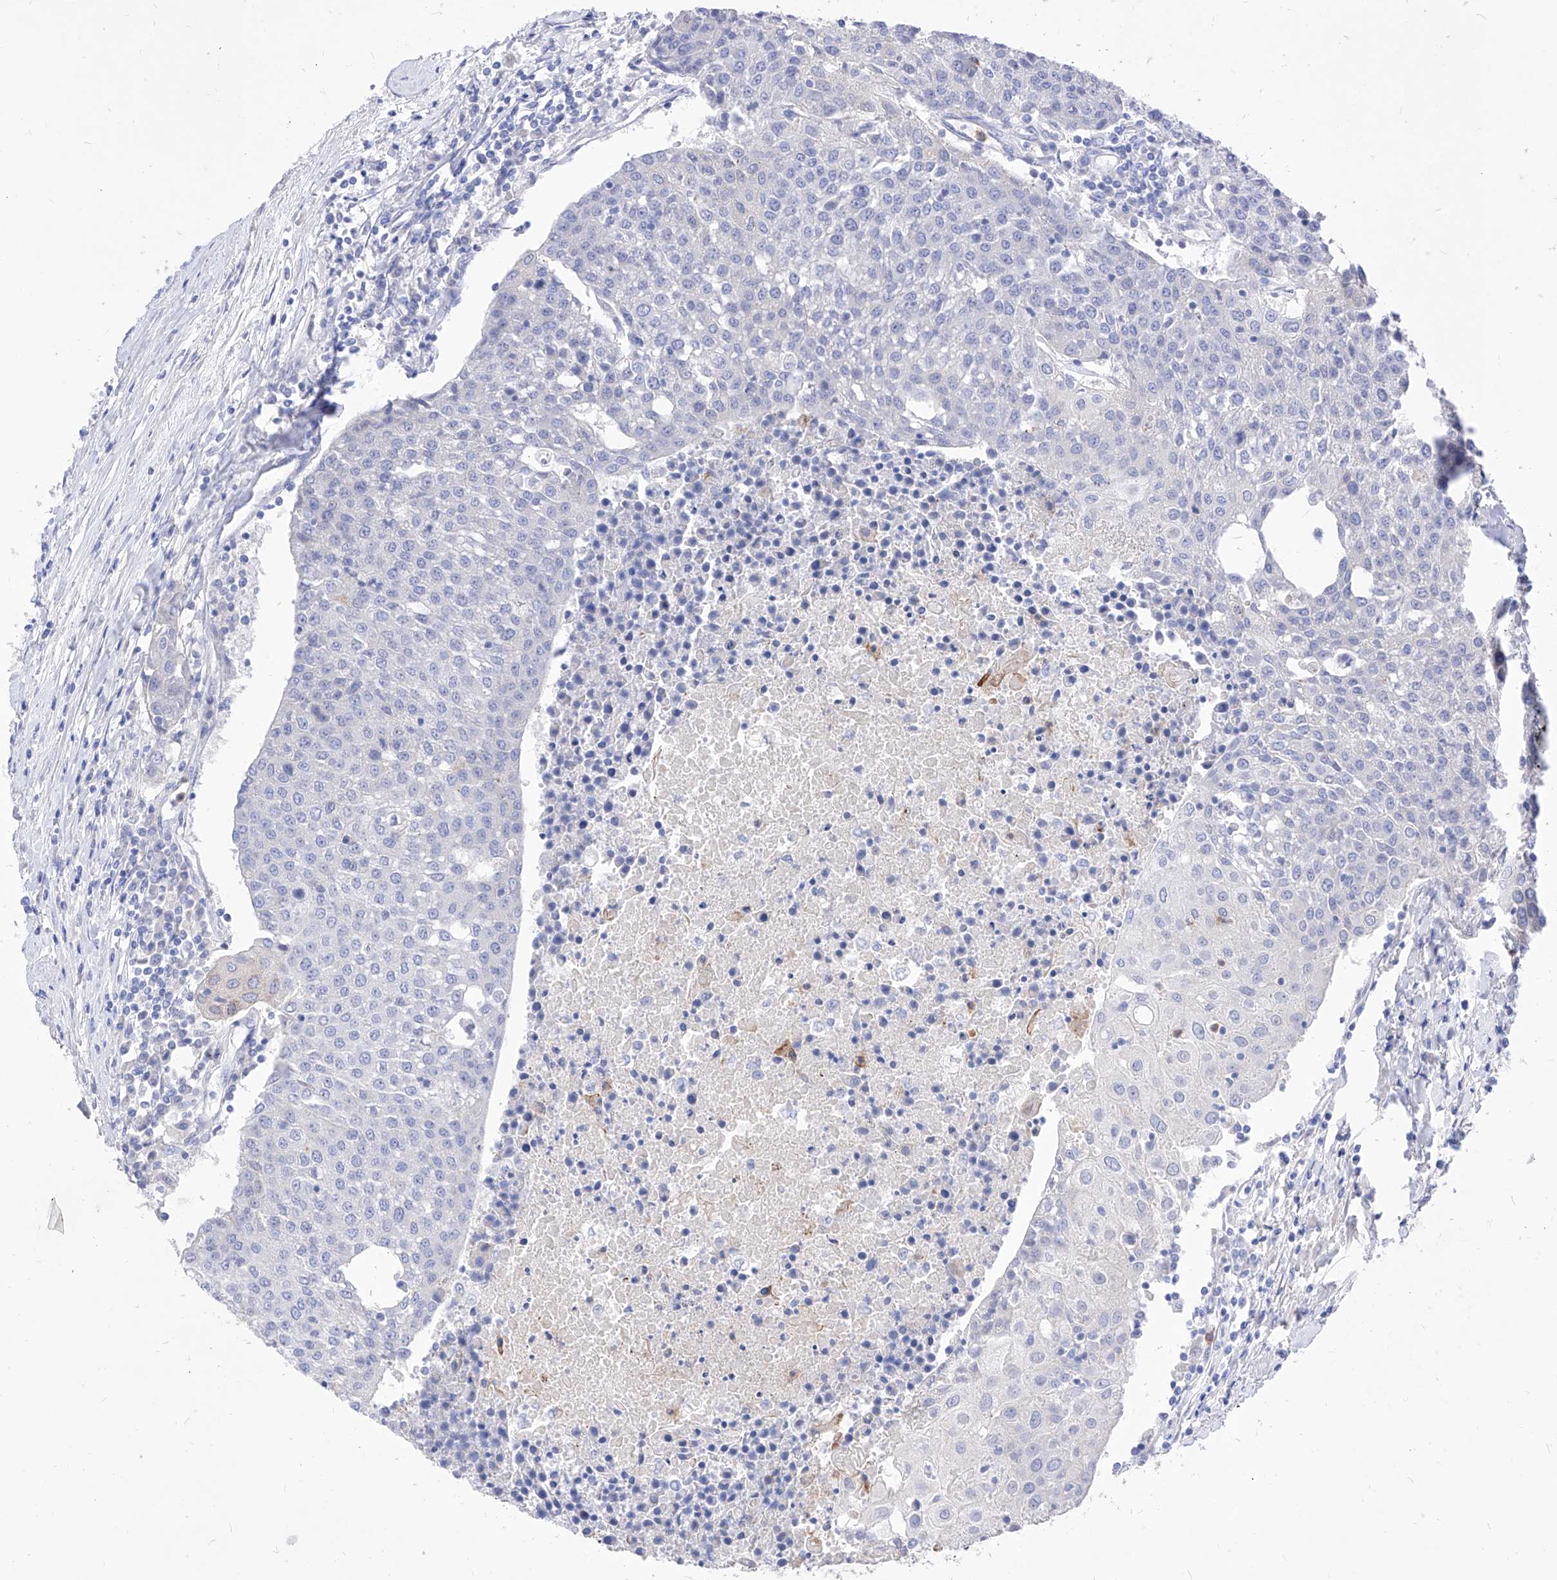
{"staining": {"intensity": "negative", "quantity": "none", "location": "none"}, "tissue": "urothelial cancer", "cell_type": "Tumor cells", "image_type": "cancer", "snomed": [{"axis": "morphology", "description": "Urothelial carcinoma, High grade"}, {"axis": "topography", "description": "Urinary bladder"}], "caption": "A high-resolution image shows immunohistochemistry (IHC) staining of urothelial carcinoma (high-grade), which exhibits no significant positivity in tumor cells. (DAB immunohistochemistry with hematoxylin counter stain).", "gene": "VAX1", "patient": {"sex": "female", "age": 85}}